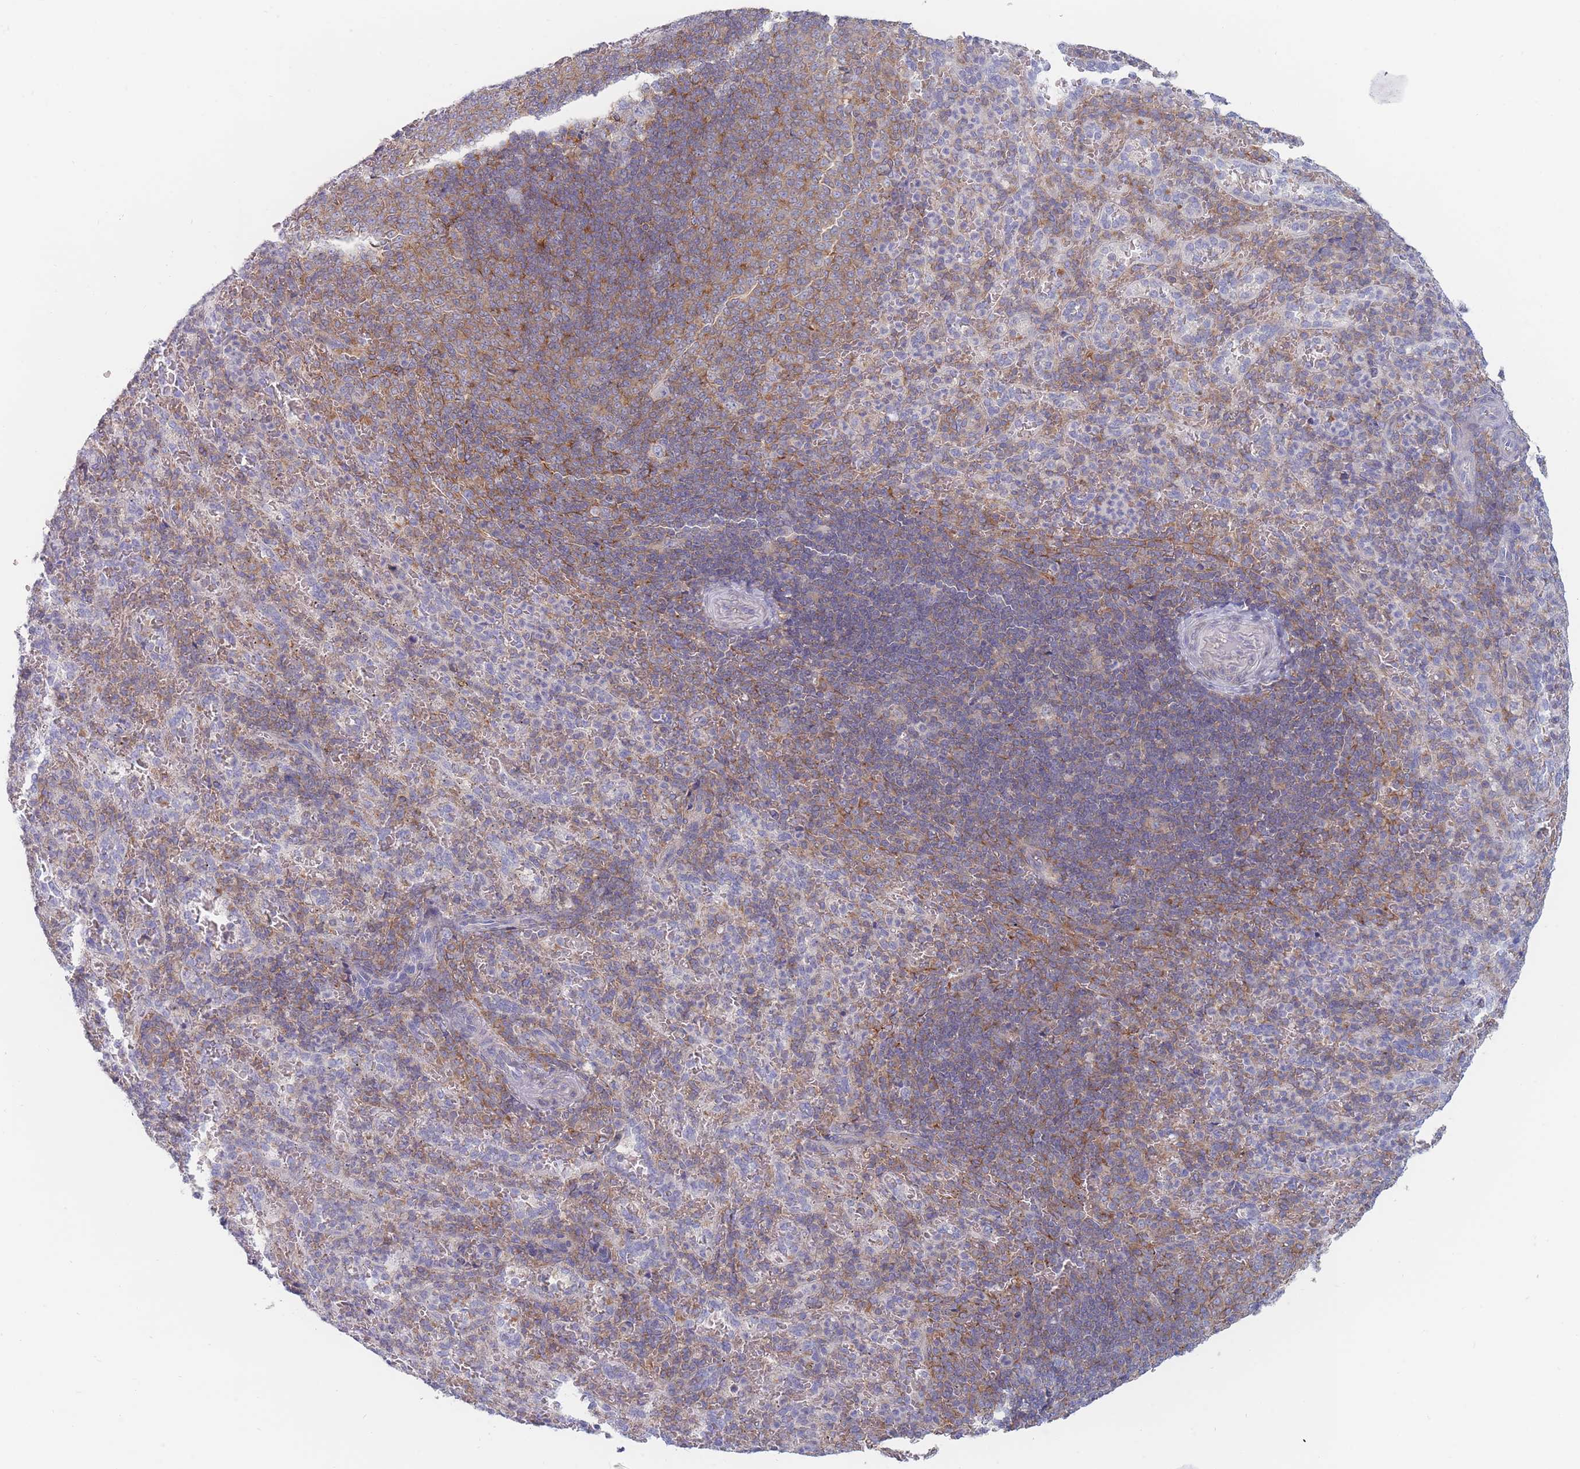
{"staining": {"intensity": "moderate", "quantity": "<25%", "location": "cytoplasmic/membranous"}, "tissue": "spleen", "cell_type": "Cells in red pulp", "image_type": "normal", "snomed": [{"axis": "morphology", "description": "Normal tissue, NOS"}, {"axis": "topography", "description": "Spleen"}], "caption": "Spleen stained with DAB (3,3'-diaminobenzidine) IHC reveals low levels of moderate cytoplasmic/membranous expression in approximately <25% of cells in red pulp.", "gene": "MAP1S", "patient": {"sex": "female", "age": 21}}